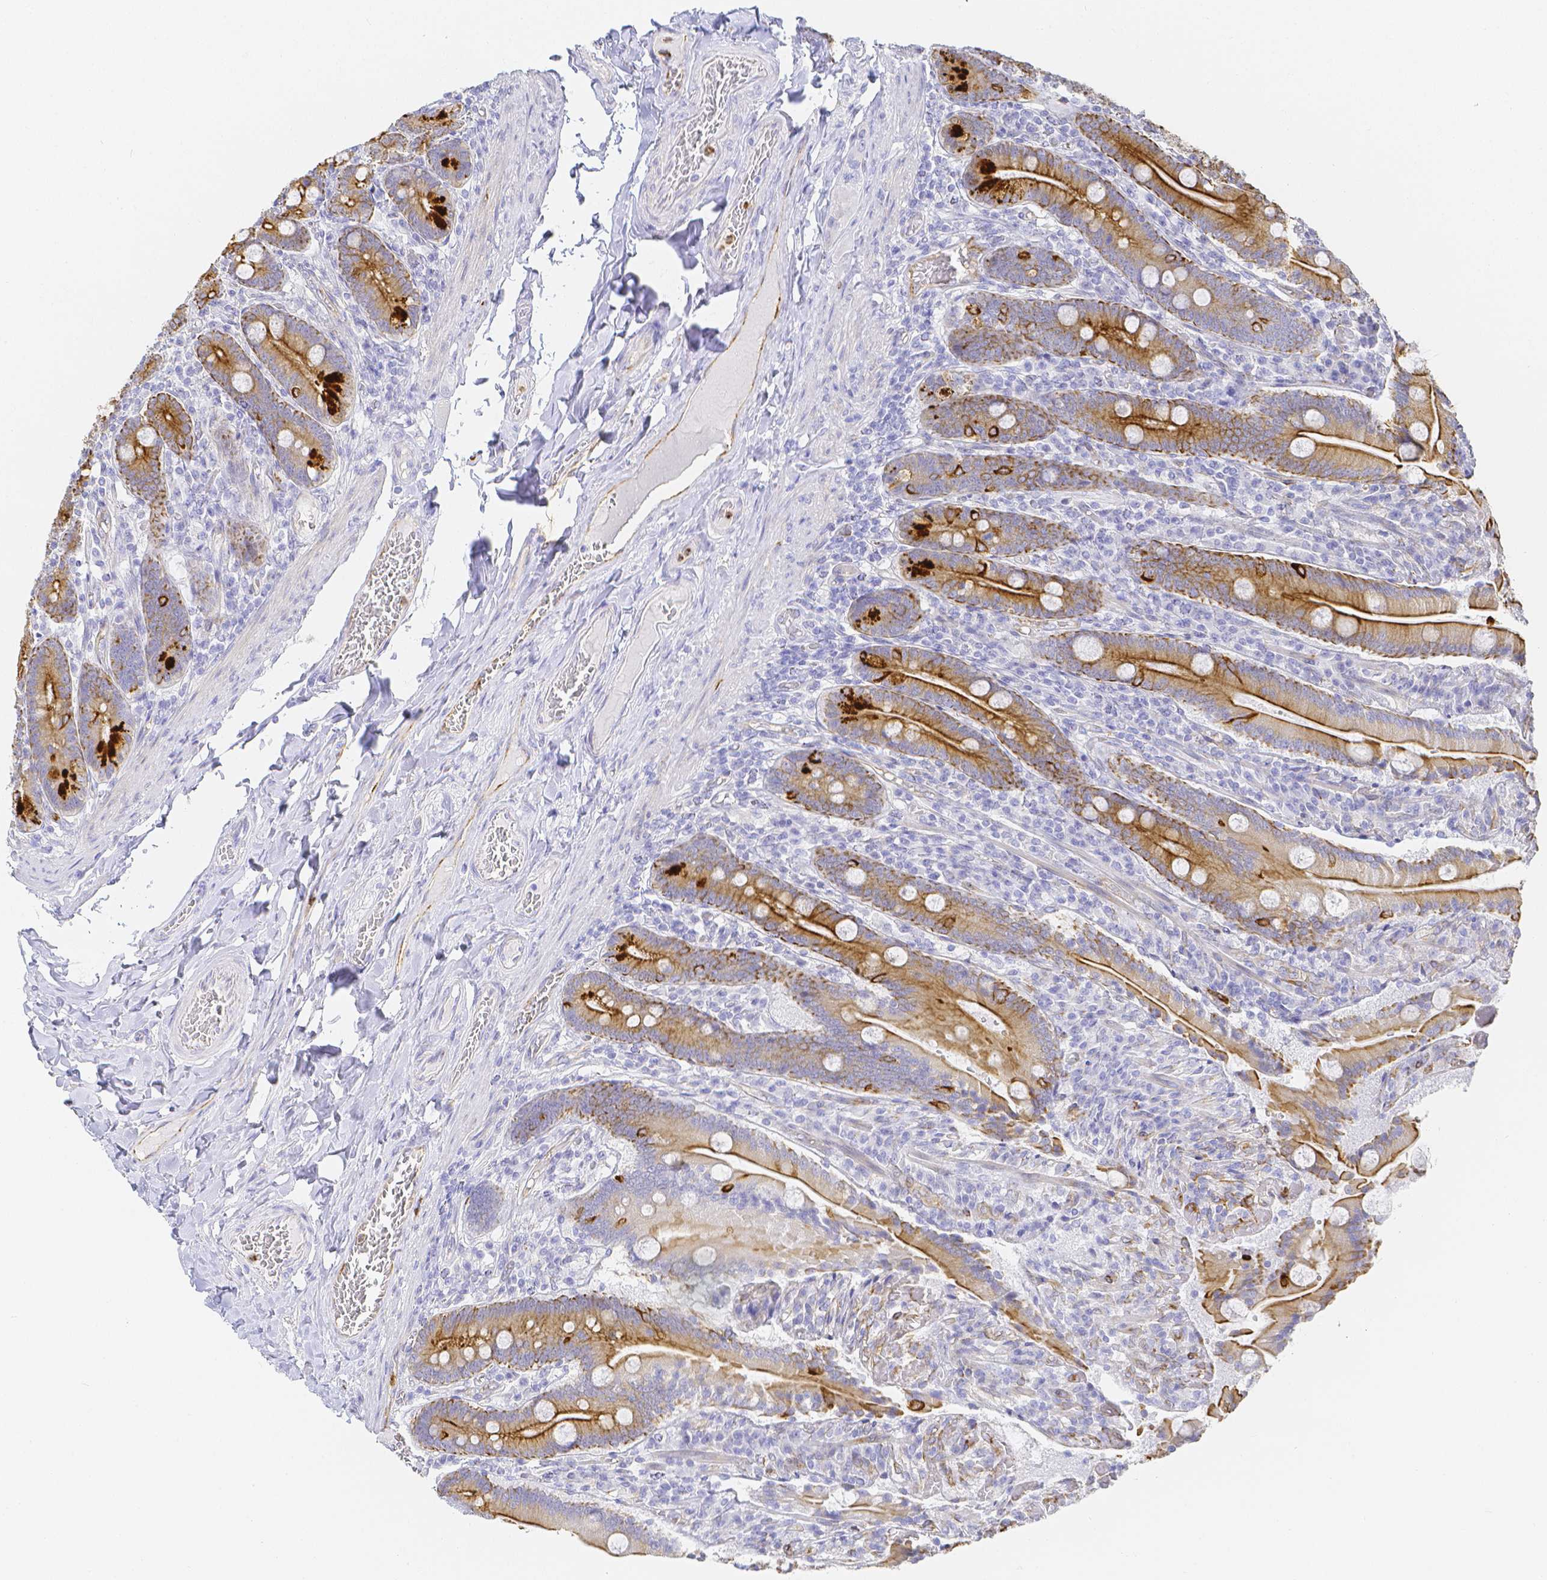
{"staining": {"intensity": "strong", "quantity": "<25%", "location": "cytoplasmic/membranous"}, "tissue": "duodenum", "cell_type": "Glandular cells", "image_type": "normal", "snomed": [{"axis": "morphology", "description": "Normal tissue, NOS"}, {"axis": "topography", "description": "Duodenum"}], "caption": "A brown stain labels strong cytoplasmic/membranous positivity of a protein in glandular cells of benign human duodenum.", "gene": "SMURF1", "patient": {"sex": "female", "age": 62}}